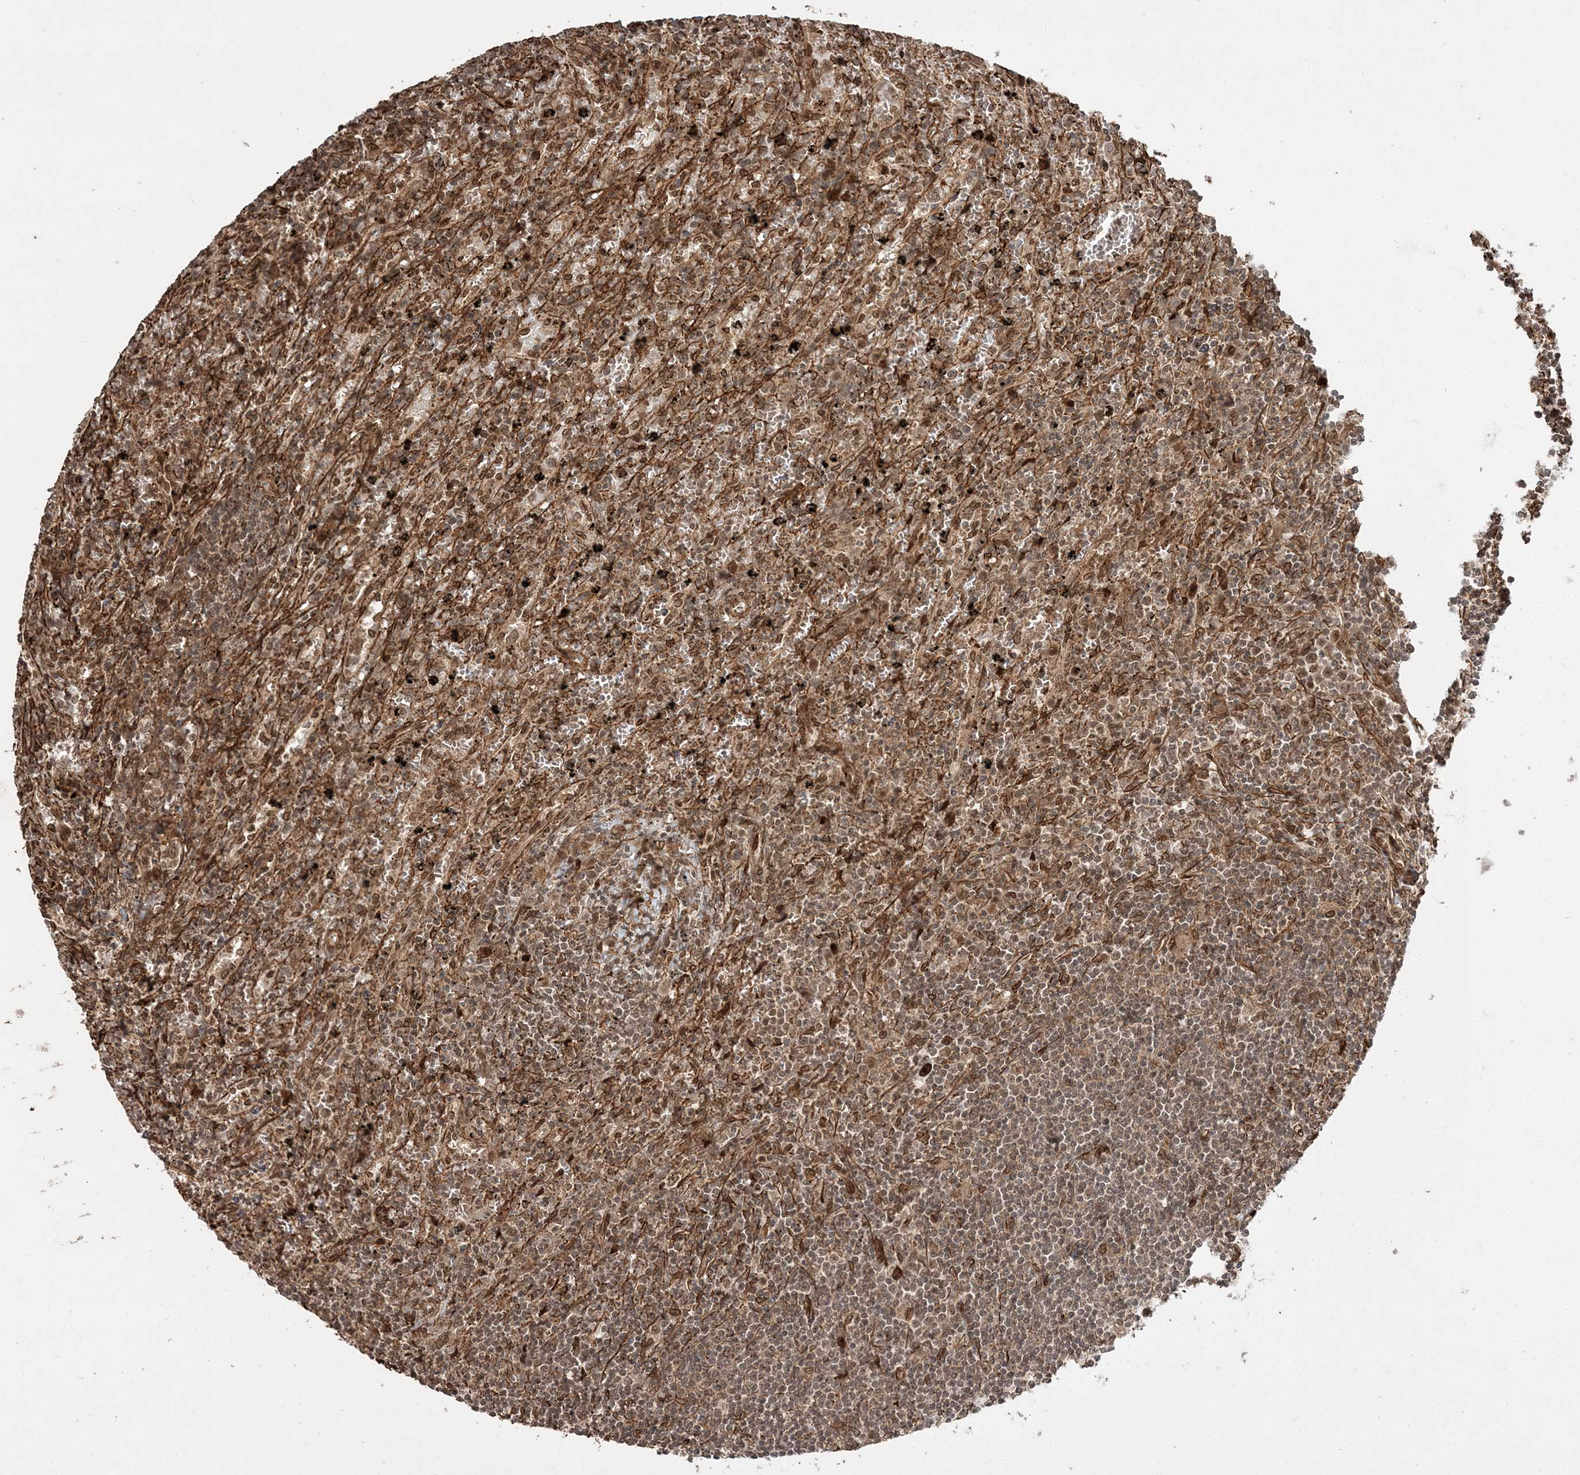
{"staining": {"intensity": "moderate", "quantity": ">75%", "location": "cytoplasmic/membranous,nuclear"}, "tissue": "lymphoma", "cell_type": "Tumor cells", "image_type": "cancer", "snomed": [{"axis": "morphology", "description": "Malignant lymphoma, non-Hodgkin's type, Low grade"}, {"axis": "topography", "description": "Spleen"}], "caption": "Immunohistochemistry (IHC) (DAB) staining of human malignant lymphoma, non-Hodgkin's type (low-grade) exhibits moderate cytoplasmic/membranous and nuclear protein expression in about >75% of tumor cells.", "gene": "ETAA1", "patient": {"sex": "male", "age": 76}}